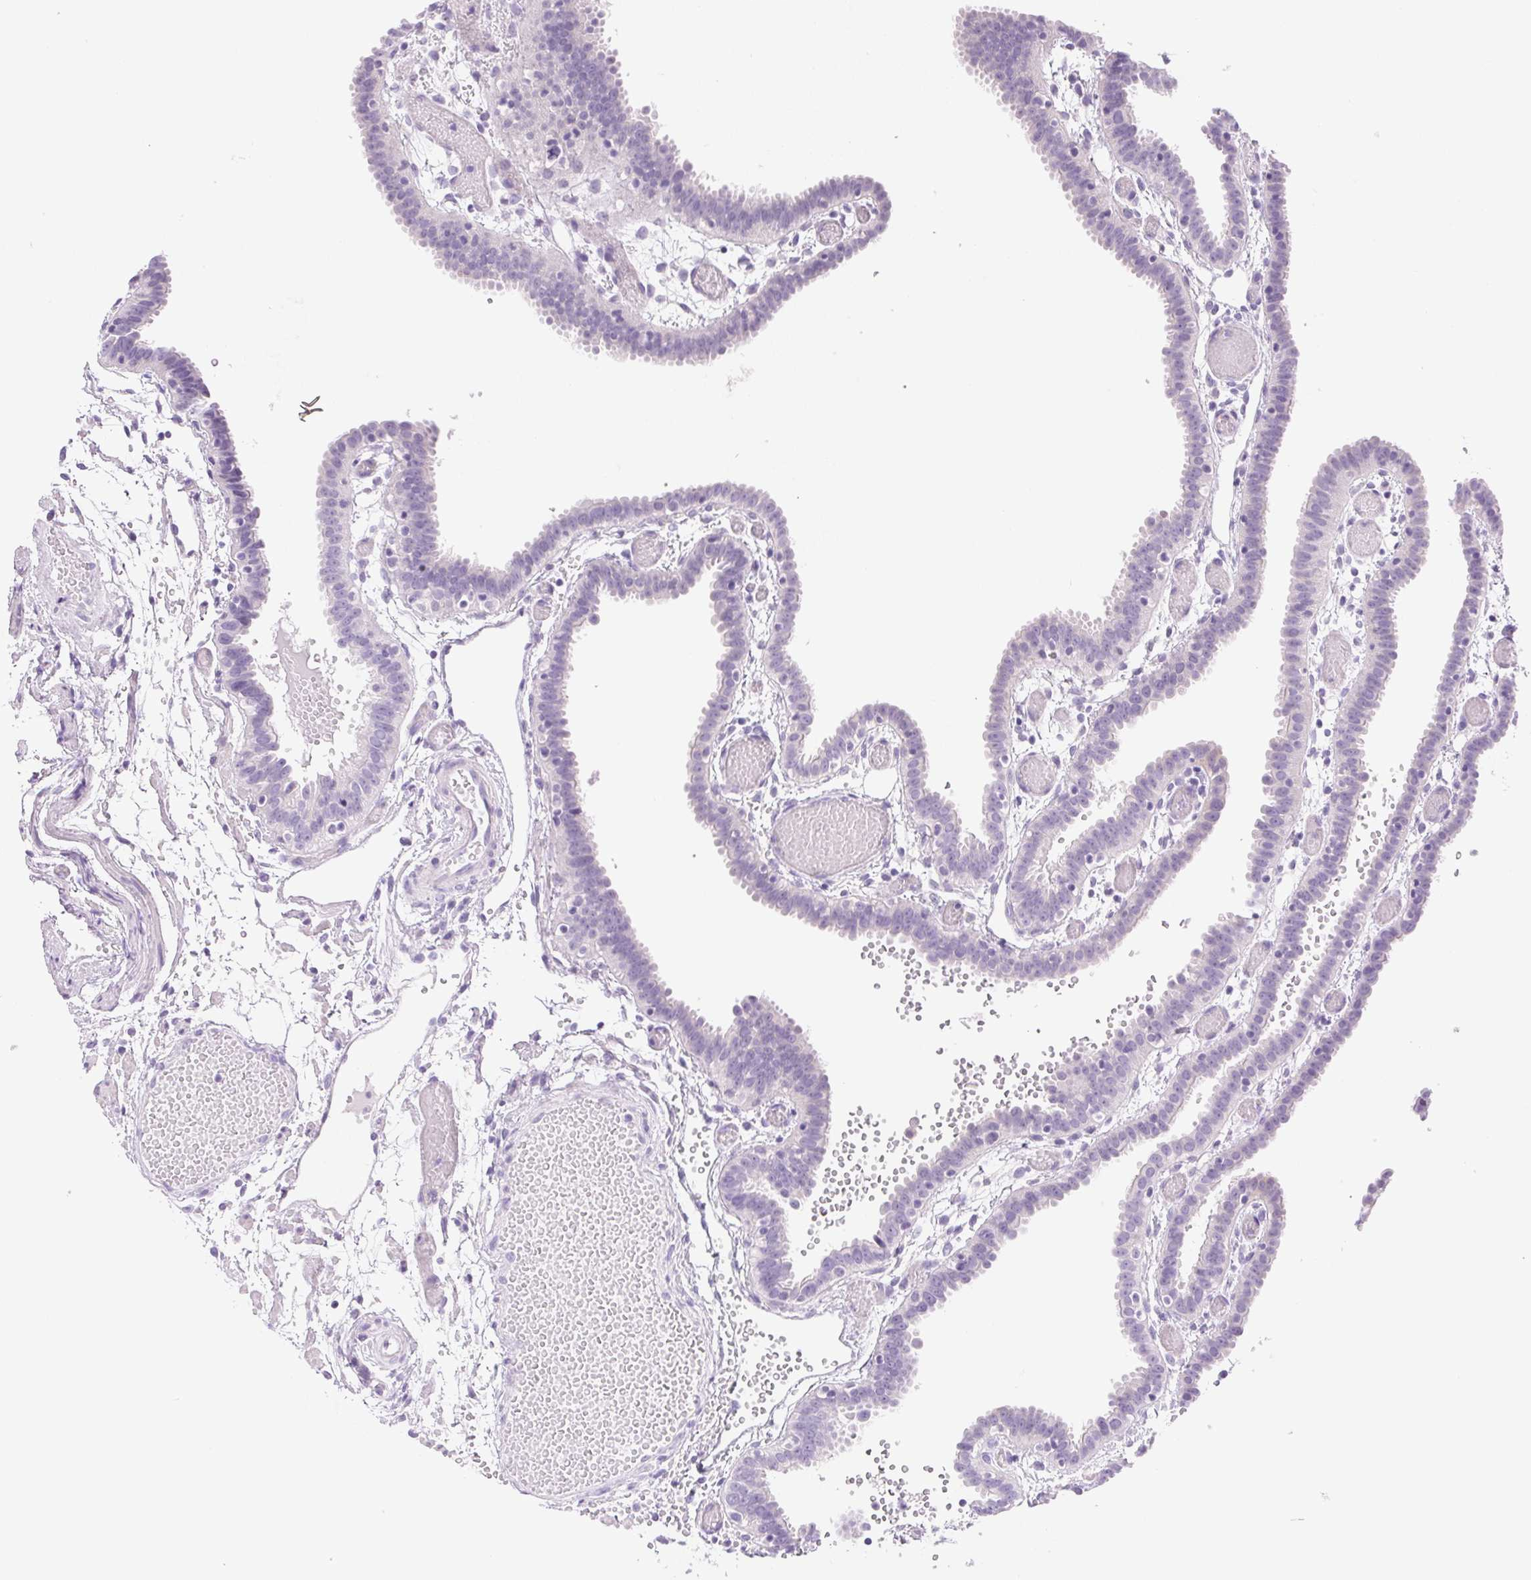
{"staining": {"intensity": "negative", "quantity": "none", "location": "none"}, "tissue": "fallopian tube", "cell_type": "Glandular cells", "image_type": "normal", "snomed": [{"axis": "morphology", "description": "Normal tissue, NOS"}, {"axis": "topography", "description": "Fallopian tube"}], "caption": "This is an immunohistochemistry (IHC) histopathology image of normal human fallopian tube. There is no staining in glandular cells.", "gene": "DHCR24", "patient": {"sex": "female", "age": 37}}